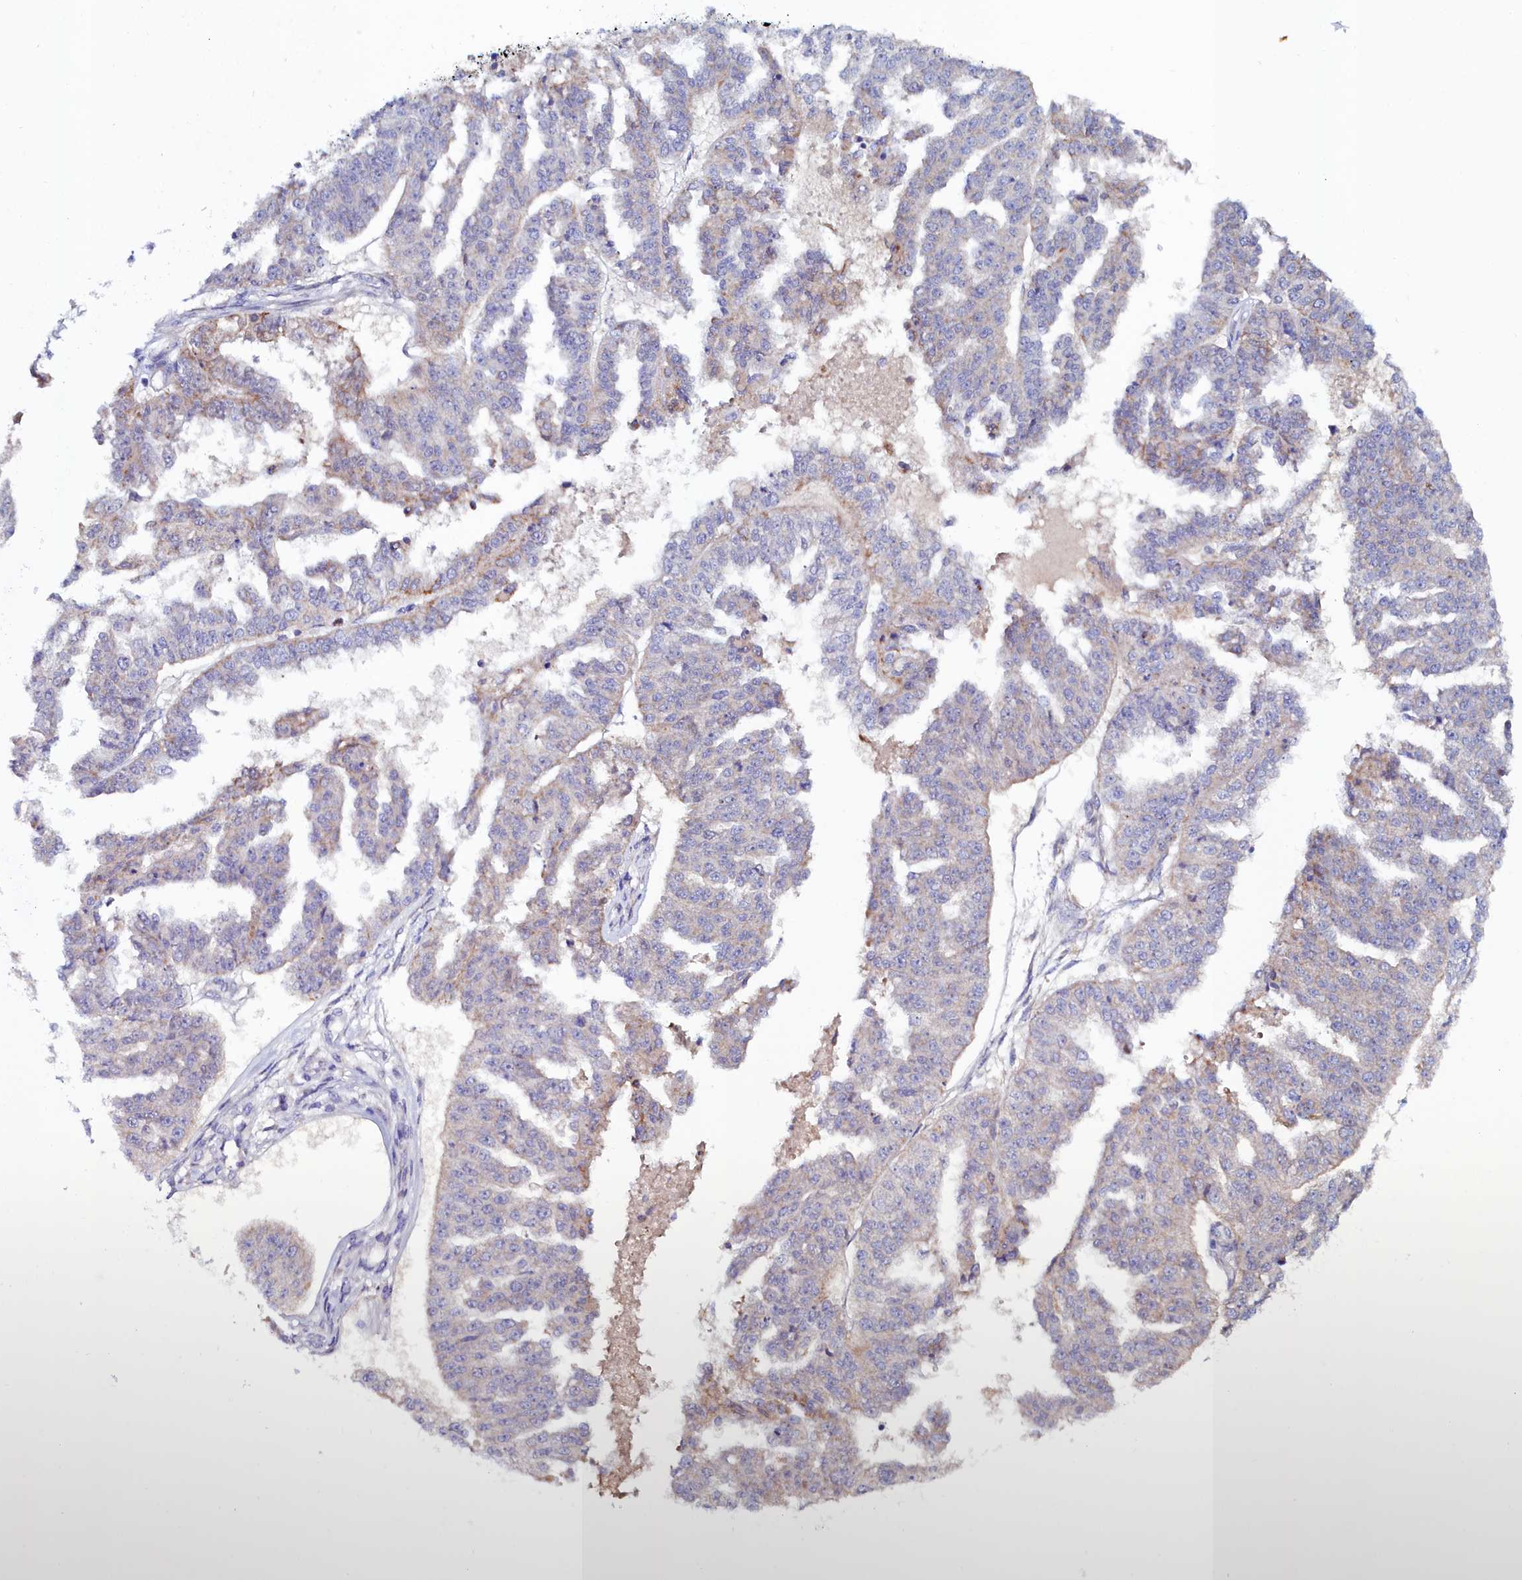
{"staining": {"intensity": "weak", "quantity": "<25%", "location": "cytoplasmic/membranous"}, "tissue": "ovarian cancer", "cell_type": "Tumor cells", "image_type": "cancer", "snomed": [{"axis": "morphology", "description": "Cystadenocarcinoma, serous, NOS"}, {"axis": "topography", "description": "Ovary"}], "caption": "A histopathology image of human ovarian serous cystadenocarcinoma is negative for staining in tumor cells.", "gene": "SLC49A3", "patient": {"sex": "female", "age": 58}}